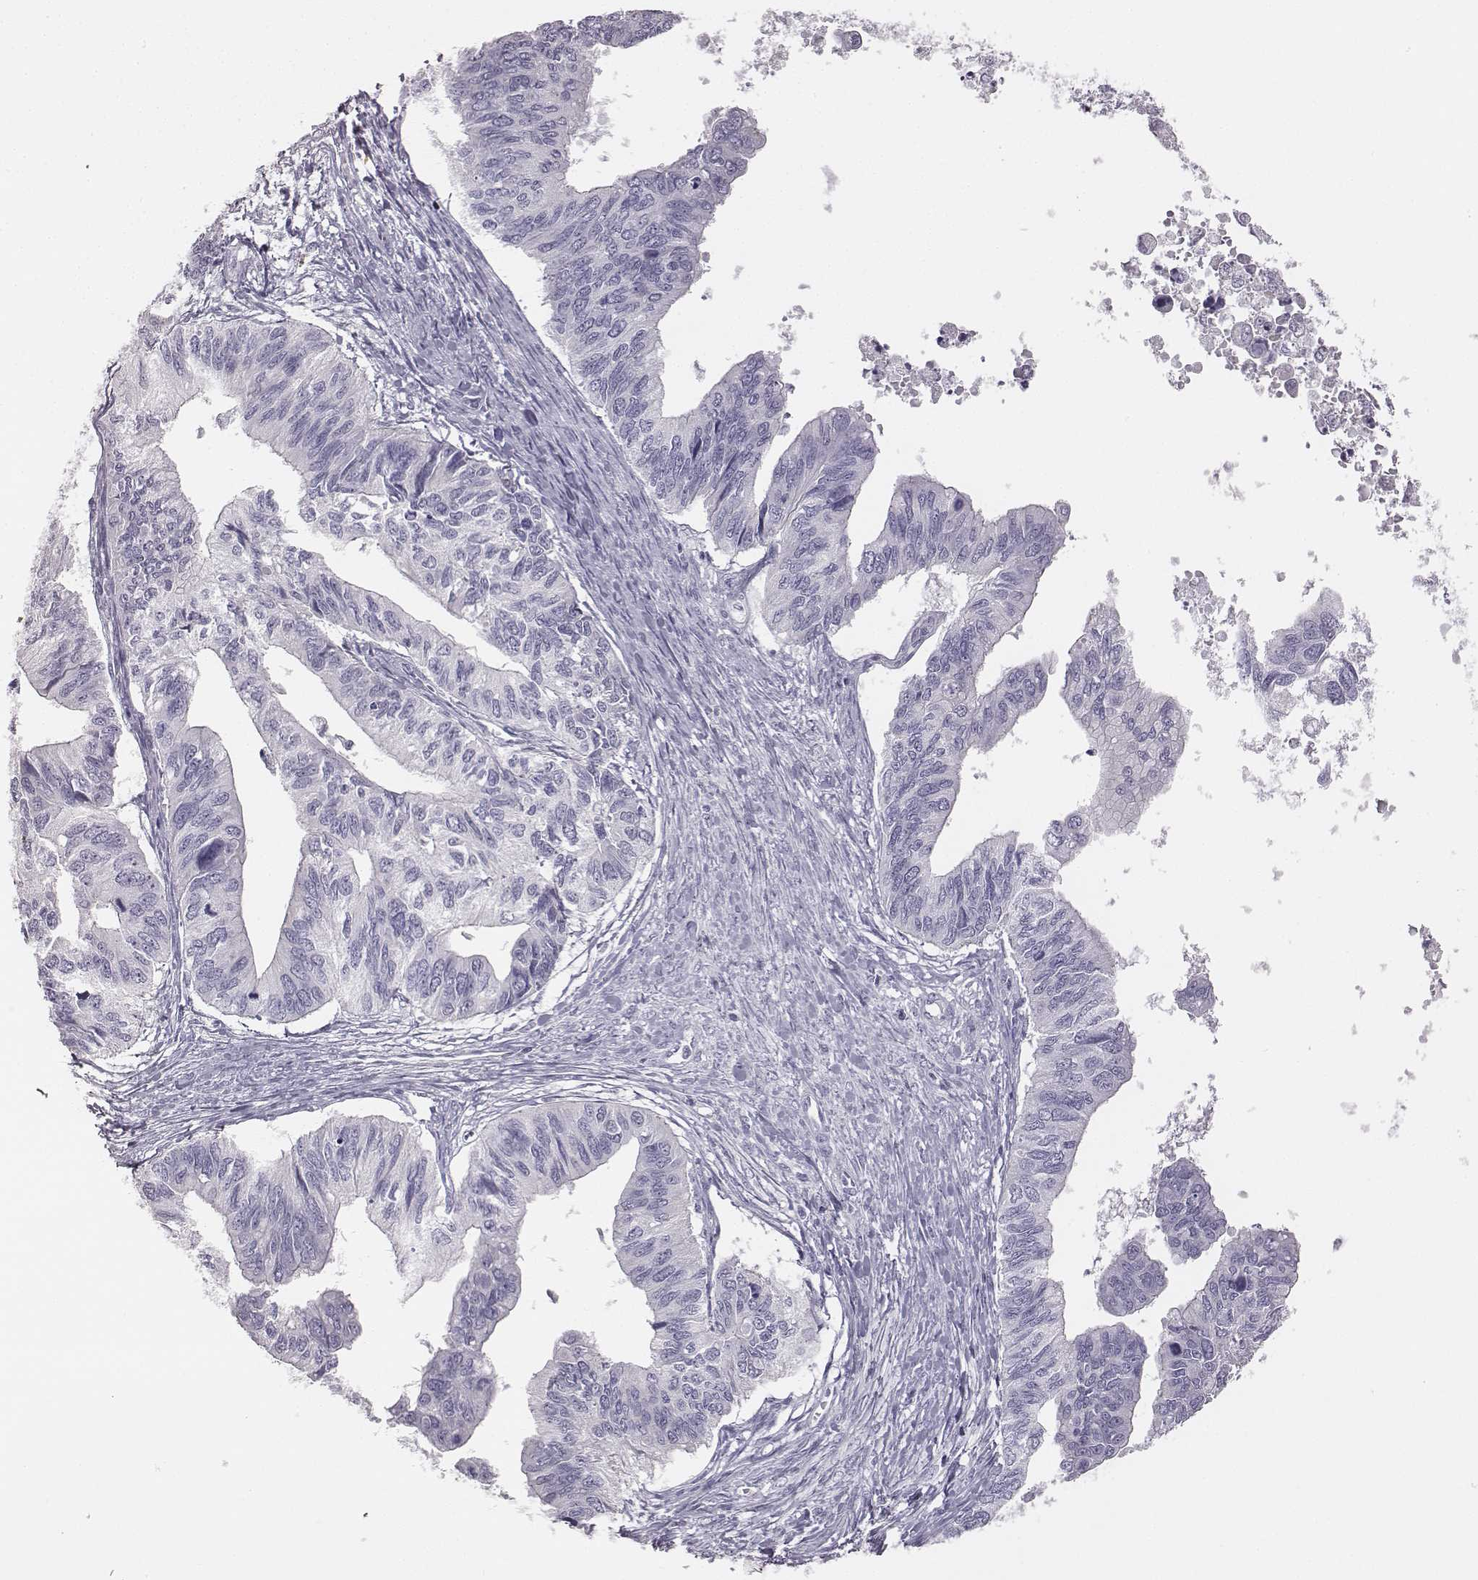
{"staining": {"intensity": "negative", "quantity": "none", "location": "none"}, "tissue": "ovarian cancer", "cell_type": "Tumor cells", "image_type": "cancer", "snomed": [{"axis": "morphology", "description": "Cystadenocarcinoma, mucinous, NOS"}, {"axis": "topography", "description": "Ovary"}], "caption": "Immunohistochemical staining of ovarian cancer (mucinous cystadenocarcinoma) reveals no significant staining in tumor cells.", "gene": "ADAM7", "patient": {"sex": "female", "age": 76}}